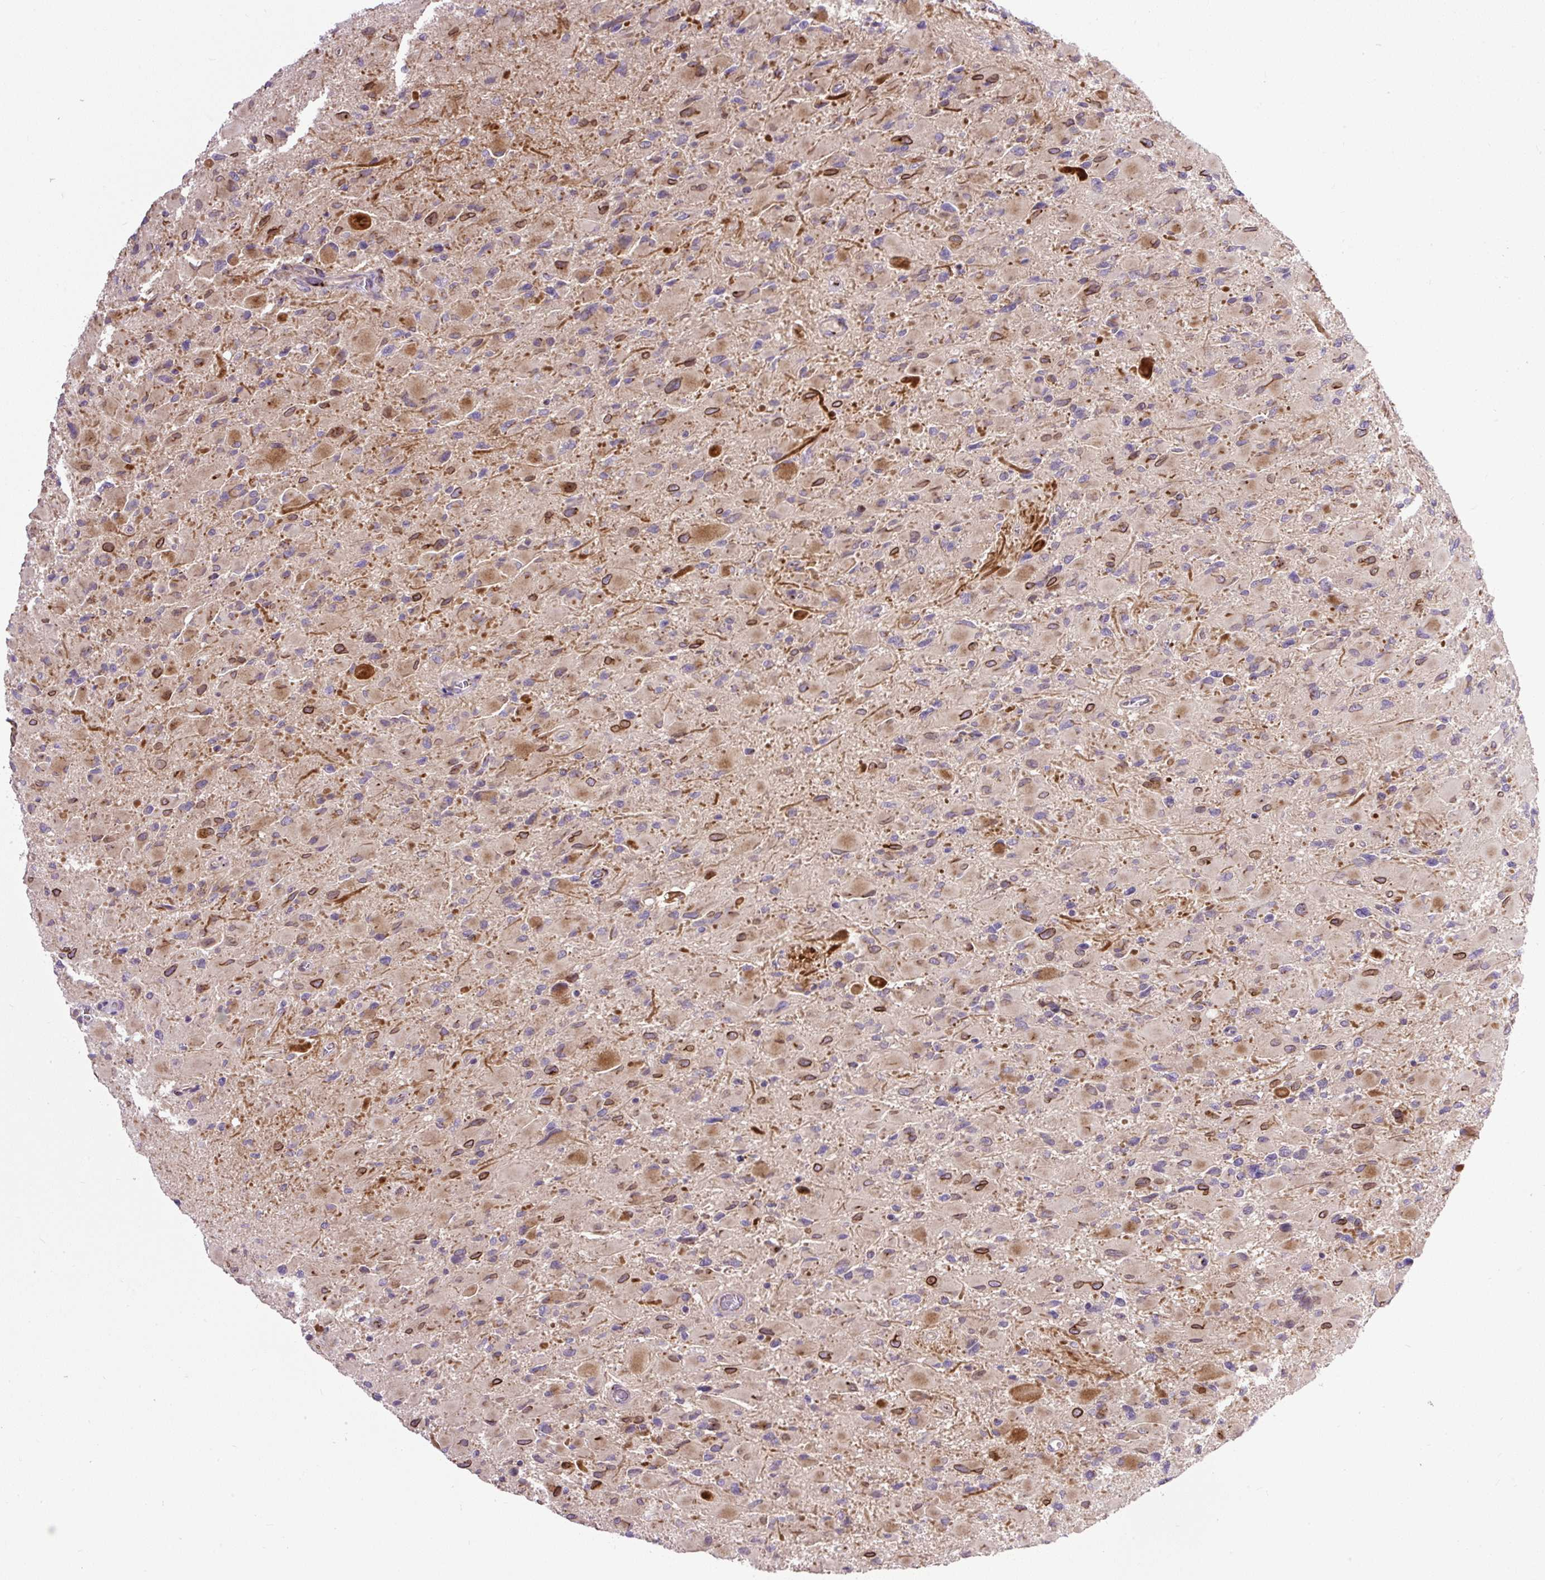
{"staining": {"intensity": "strong", "quantity": "<25%", "location": "cytoplasmic/membranous"}, "tissue": "glioma", "cell_type": "Tumor cells", "image_type": "cancer", "snomed": [{"axis": "morphology", "description": "Glioma, malignant, High grade"}, {"axis": "topography", "description": "Cerebral cortex"}], "caption": "The histopathology image shows immunohistochemical staining of high-grade glioma (malignant). There is strong cytoplasmic/membranous expression is seen in approximately <25% of tumor cells.", "gene": "MSMP", "patient": {"sex": "female", "age": 36}}